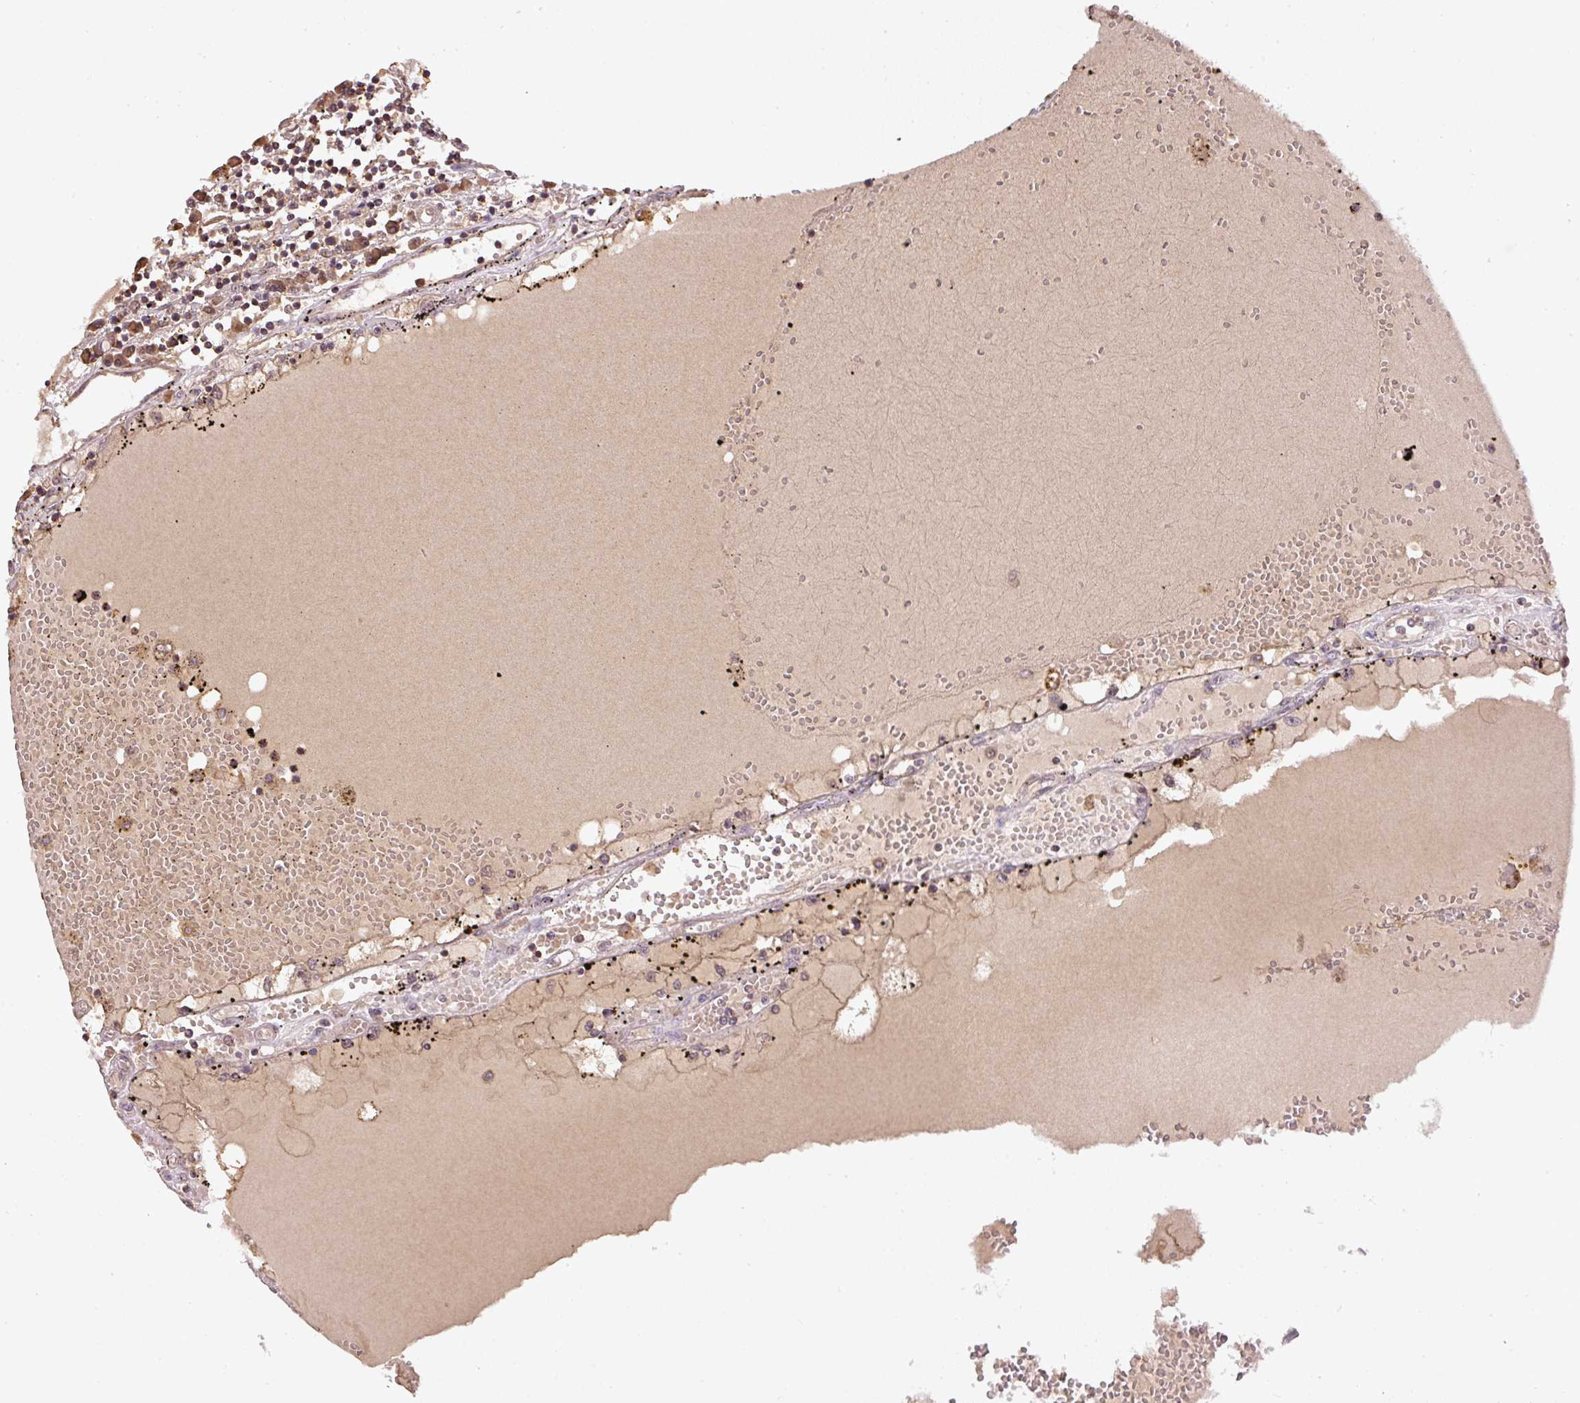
{"staining": {"intensity": "weak", "quantity": ">75%", "location": "cytoplasmic/membranous,nuclear"}, "tissue": "renal cancer", "cell_type": "Tumor cells", "image_type": "cancer", "snomed": [{"axis": "morphology", "description": "Adenocarcinoma, NOS"}, {"axis": "topography", "description": "Kidney"}], "caption": "IHC of renal cancer demonstrates low levels of weak cytoplasmic/membranous and nuclear expression in approximately >75% of tumor cells. (DAB IHC, brown staining for protein, blue staining for nuclei).", "gene": "TMEM170B", "patient": {"sex": "male", "age": 56}}